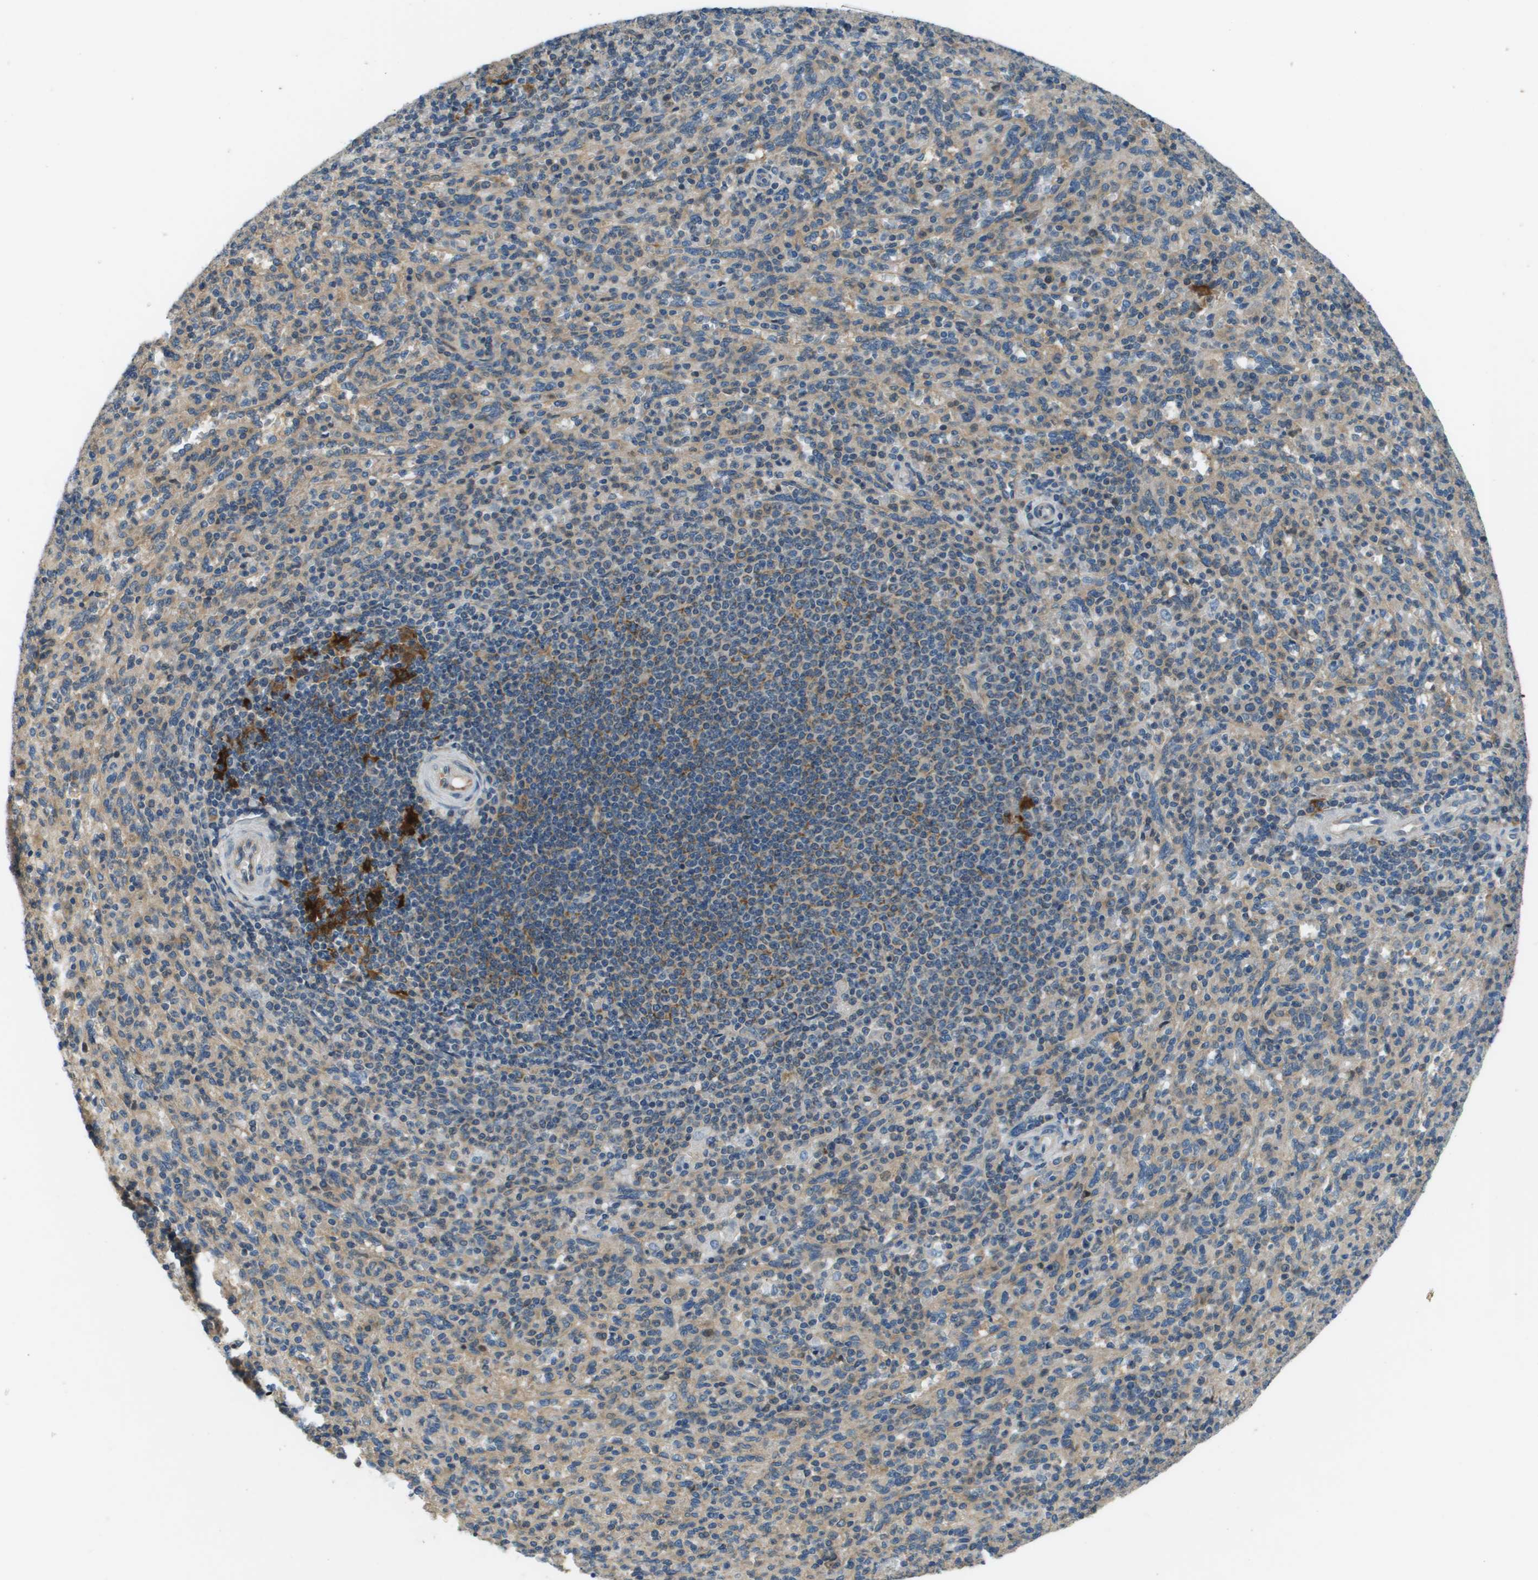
{"staining": {"intensity": "weak", "quantity": "<25%", "location": "cytoplasmic/membranous"}, "tissue": "spleen", "cell_type": "Cells in red pulp", "image_type": "normal", "snomed": [{"axis": "morphology", "description": "Normal tissue, NOS"}, {"axis": "topography", "description": "Spleen"}], "caption": "Immunohistochemistry of benign human spleen exhibits no staining in cells in red pulp. Brightfield microscopy of immunohistochemistry stained with DAB (brown) and hematoxylin (blue), captured at high magnification.", "gene": "SAMSN1", "patient": {"sex": "male", "age": 36}}